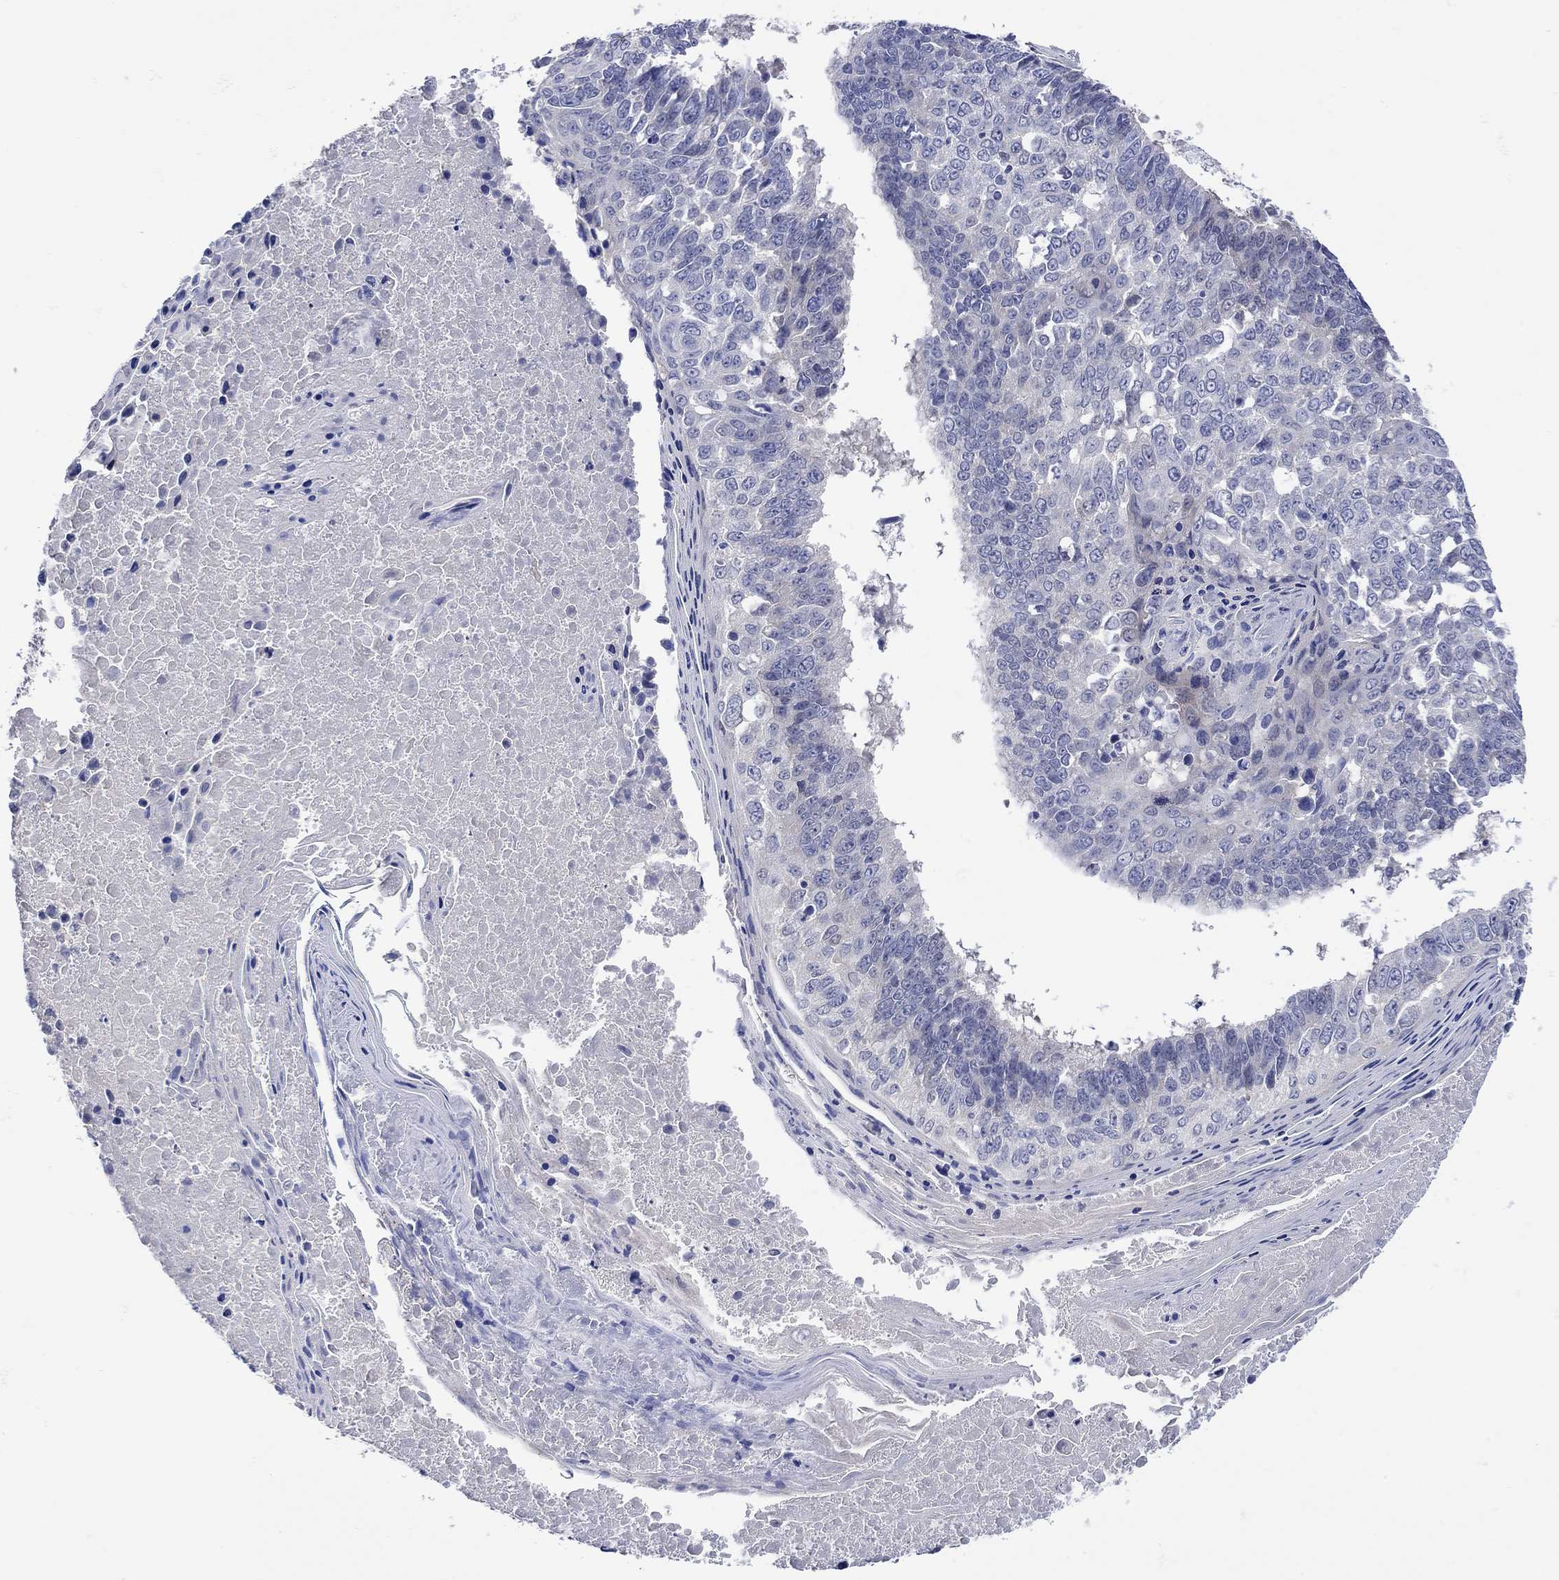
{"staining": {"intensity": "negative", "quantity": "none", "location": "none"}, "tissue": "lung cancer", "cell_type": "Tumor cells", "image_type": "cancer", "snomed": [{"axis": "morphology", "description": "Squamous cell carcinoma, NOS"}, {"axis": "topography", "description": "Lung"}], "caption": "Tumor cells are negative for brown protein staining in lung cancer.", "gene": "MSI1", "patient": {"sex": "male", "age": 73}}